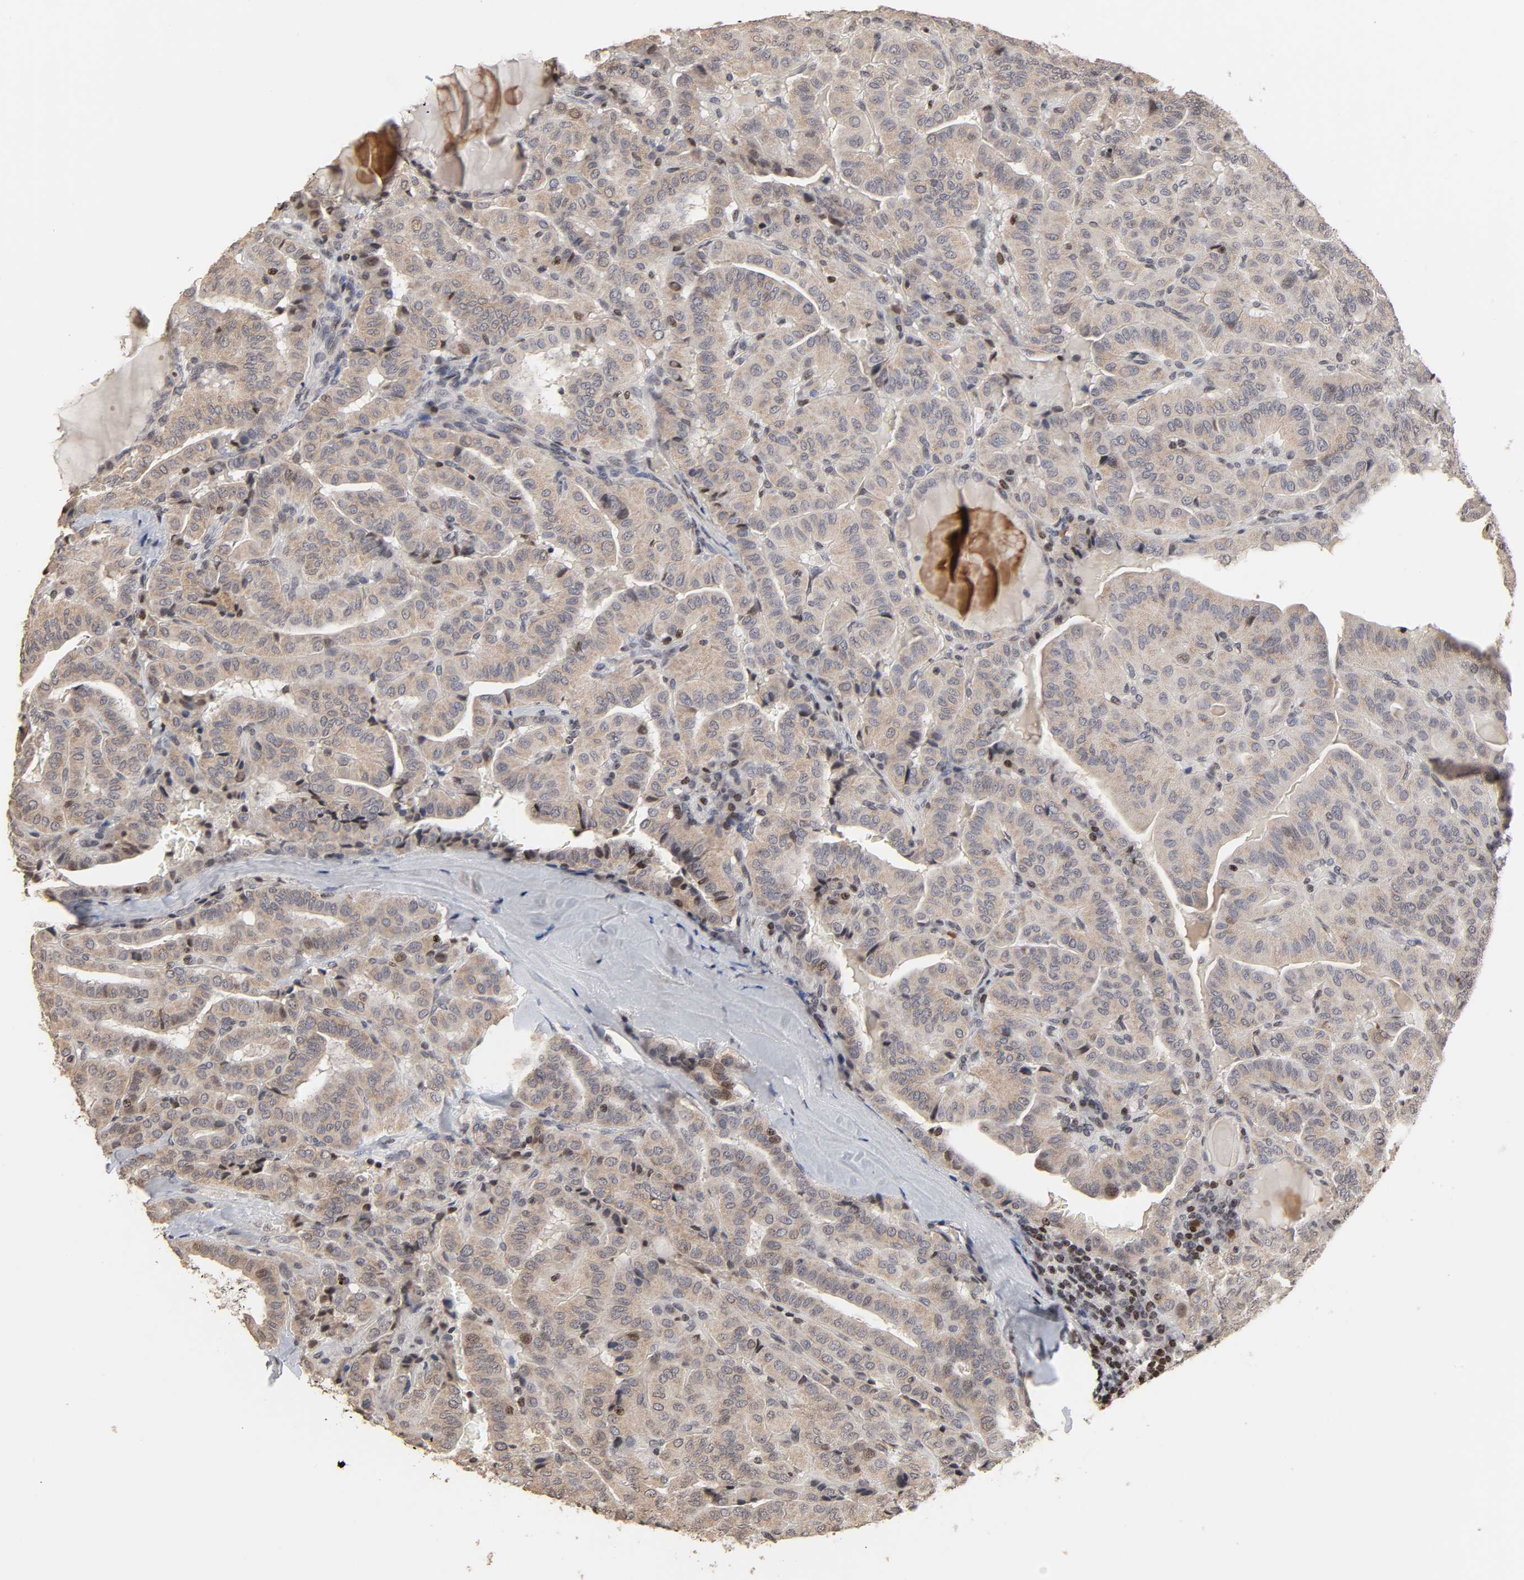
{"staining": {"intensity": "weak", "quantity": "25%-75%", "location": "cytoplasmic/membranous"}, "tissue": "thyroid cancer", "cell_type": "Tumor cells", "image_type": "cancer", "snomed": [{"axis": "morphology", "description": "Papillary adenocarcinoma, NOS"}, {"axis": "topography", "description": "Thyroid gland"}], "caption": "Human papillary adenocarcinoma (thyroid) stained with a brown dye displays weak cytoplasmic/membranous positive staining in about 25%-75% of tumor cells.", "gene": "ZNF473", "patient": {"sex": "male", "age": 77}}